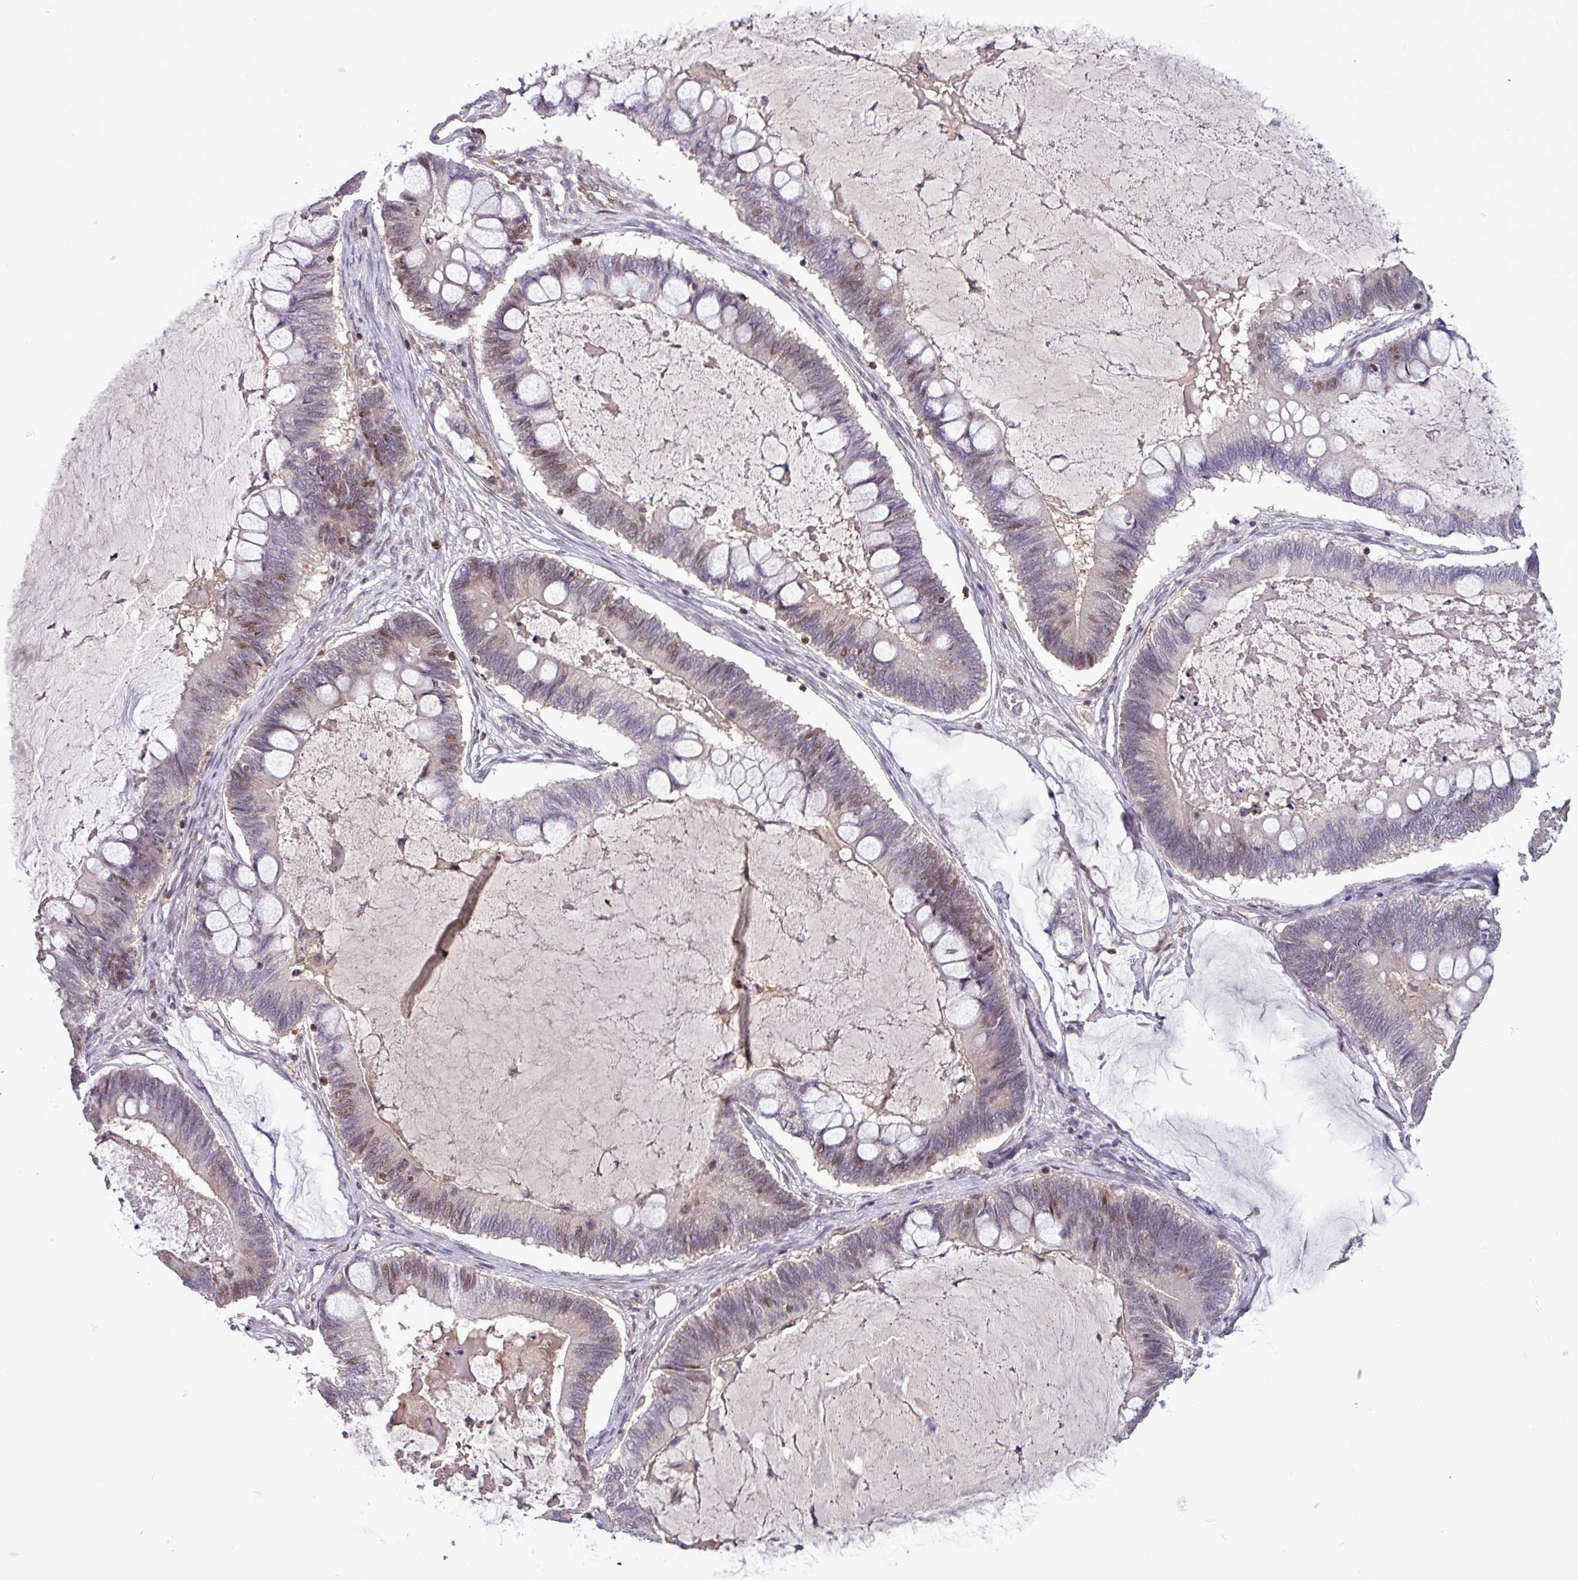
{"staining": {"intensity": "strong", "quantity": "25%-75%", "location": "nuclear"}, "tissue": "ovarian cancer", "cell_type": "Tumor cells", "image_type": "cancer", "snomed": [{"axis": "morphology", "description": "Cystadenocarcinoma, mucinous, NOS"}, {"axis": "topography", "description": "Ovary"}], "caption": "Protein expression analysis of mucinous cystadenocarcinoma (ovarian) shows strong nuclear staining in approximately 25%-75% of tumor cells. Immunohistochemistry (ihc) stains the protein in brown and the nuclei are stained blue.", "gene": "PRRX1", "patient": {"sex": "female", "age": 61}}